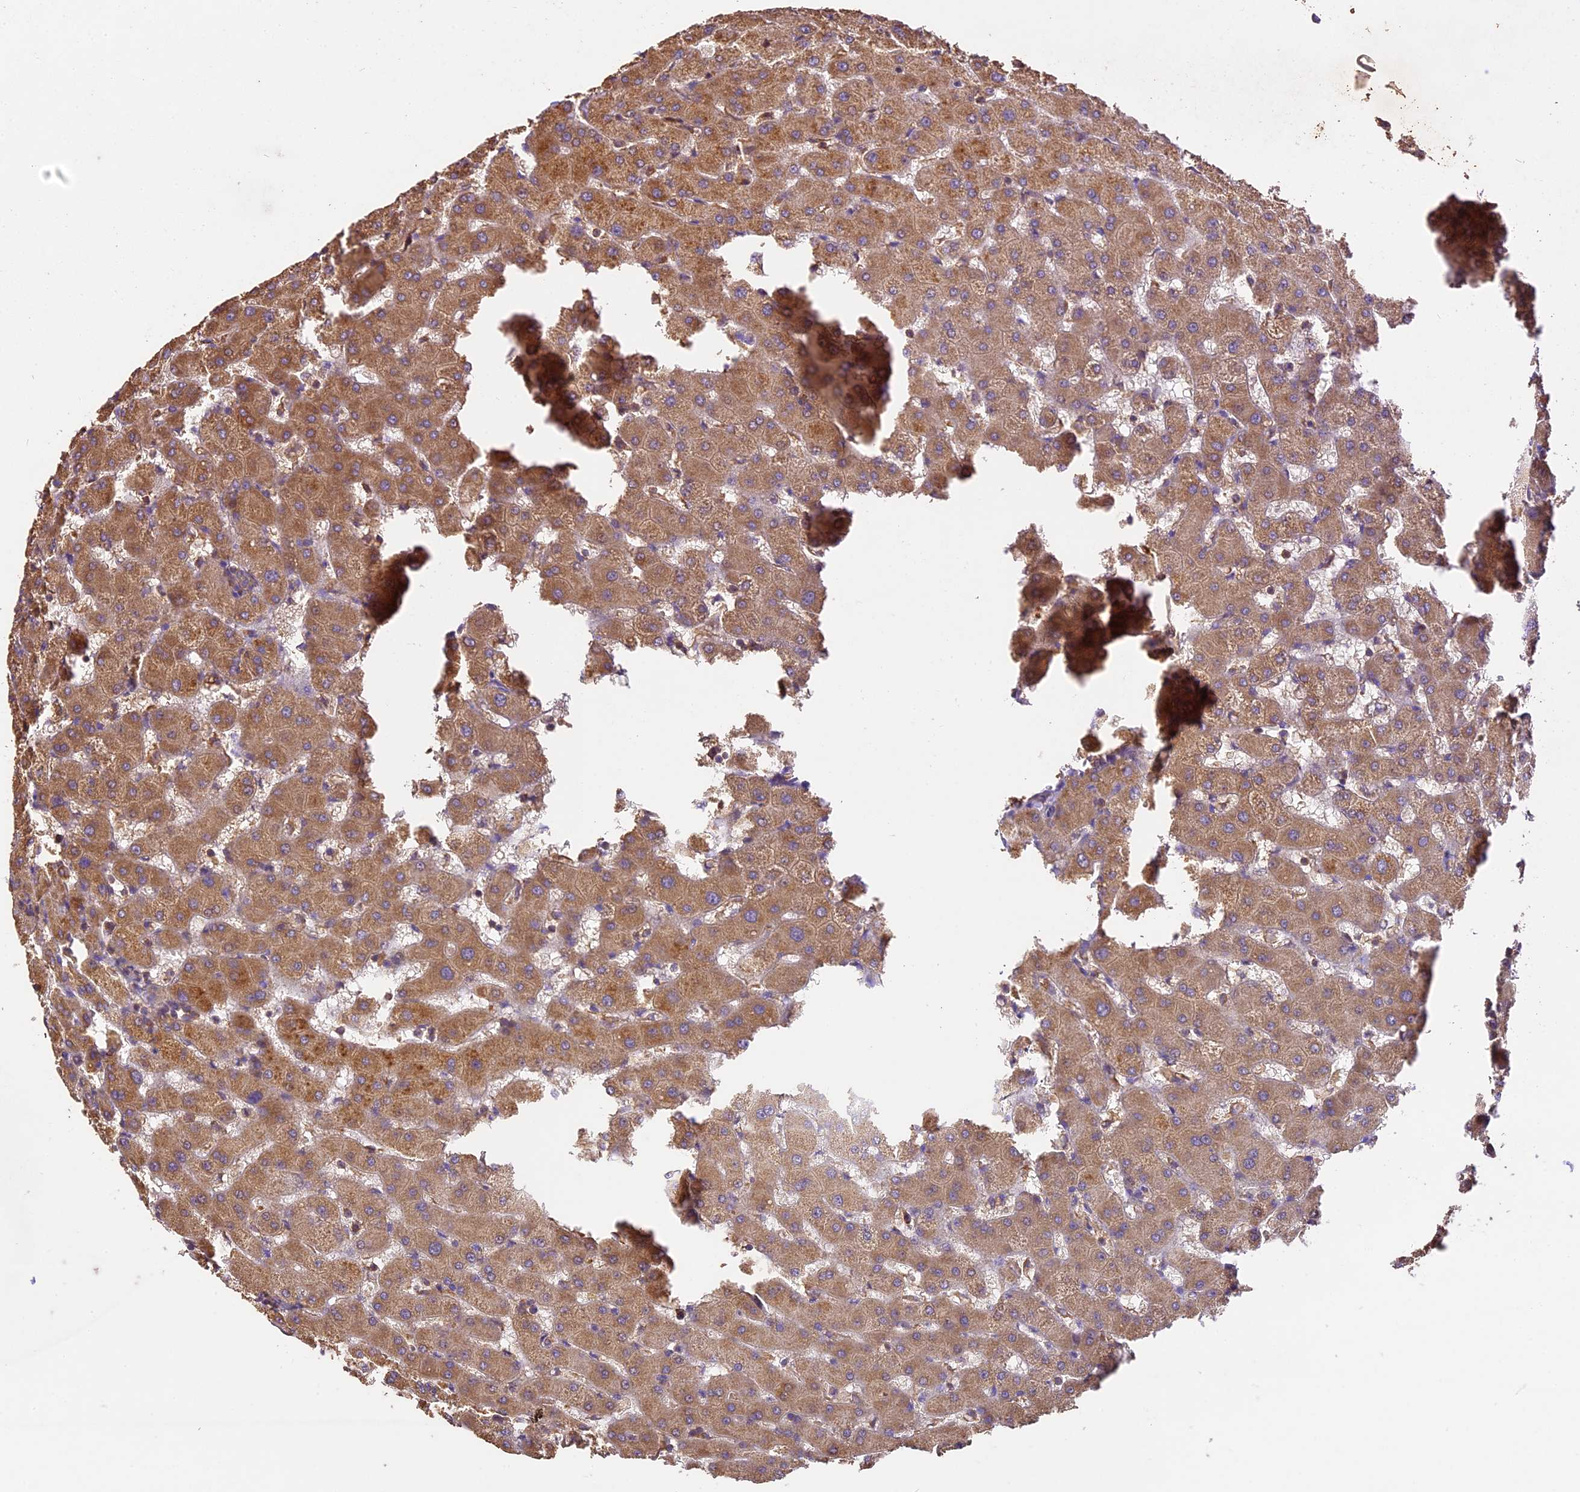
{"staining": {"intensity": "weak", "quantity": "25%-75%", "location": "cytoplasmic/membranous"}, "tissue": "liver", "cell_type": "Cholangiocytes", "image_type": "normal", "snomed": [{"axis": "morphology", "description": "Normal tissue, NOS"}, {"axis": "topography", "description": "Liver"}], "caption": "Human liver stained for a protein (brown) exhibits weak cytoplasmic/membranous positive staining in approximately 25%-75% of cholangiocytes.", "gene": "BRAP", "patient": {"sex": "female", "age": 63}}